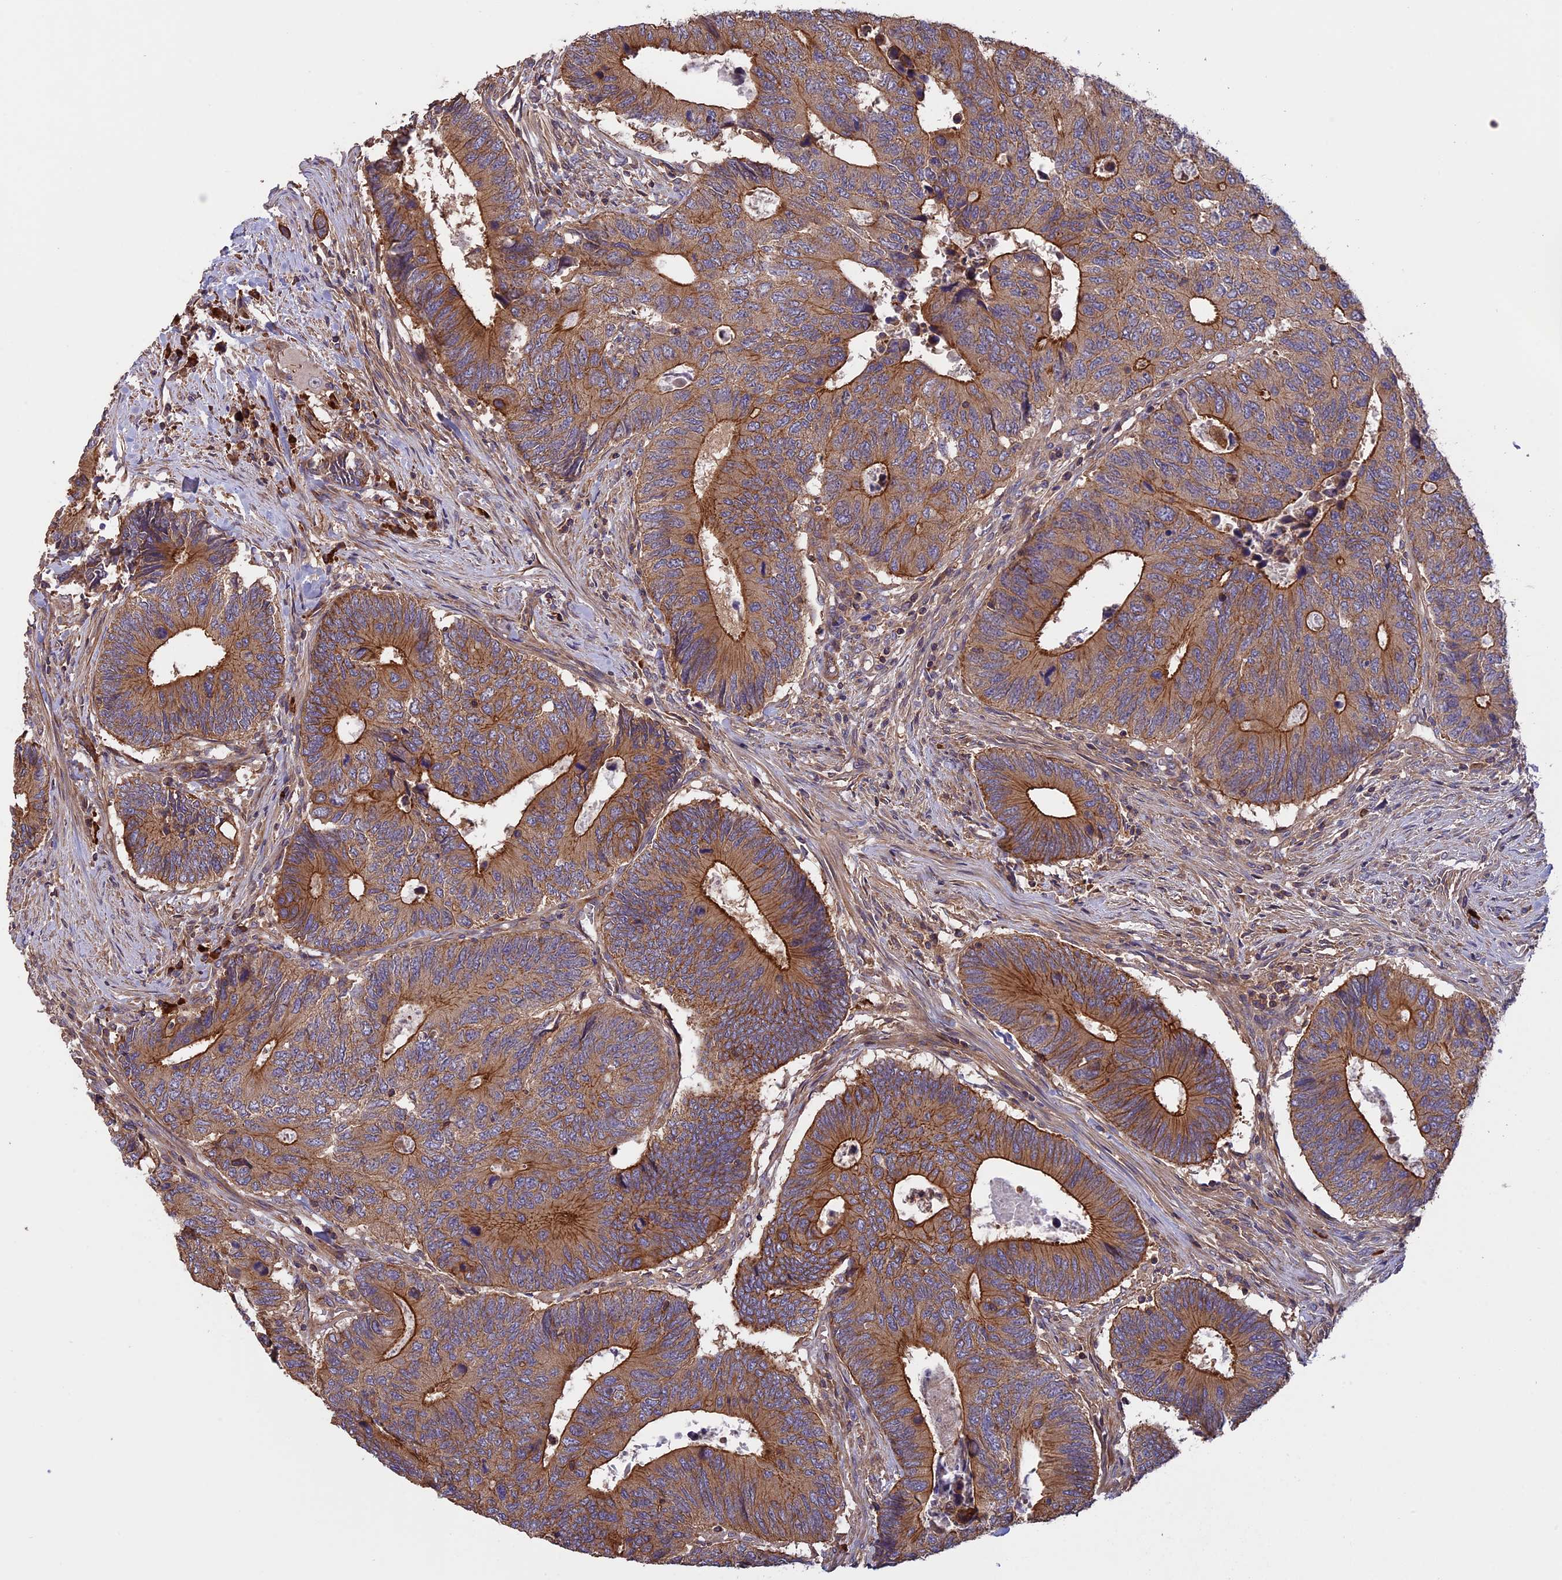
{"staining": {"intensity": "moderate", "quantity": ">75%", "location": "cytoplasmic/membranous"}, "tissue": "colorectal cancer", "cell_type": "Tumor cells", "image_type": "cancer", "snomed": [{"axis": "morphology", "description": "Adenocarcinoma, NOS"}, {"axis": "topography", "description": "Colon"}], "caption": "This is an image of immunohistochemistry (IHC) staining of colorectal cancer (adenocarcinoma), which shows moderate staining in the cytoplasmic/membranous of tumor cells.", "gene": "GAS8", "patient": {"sex": "male", "age": 87}}